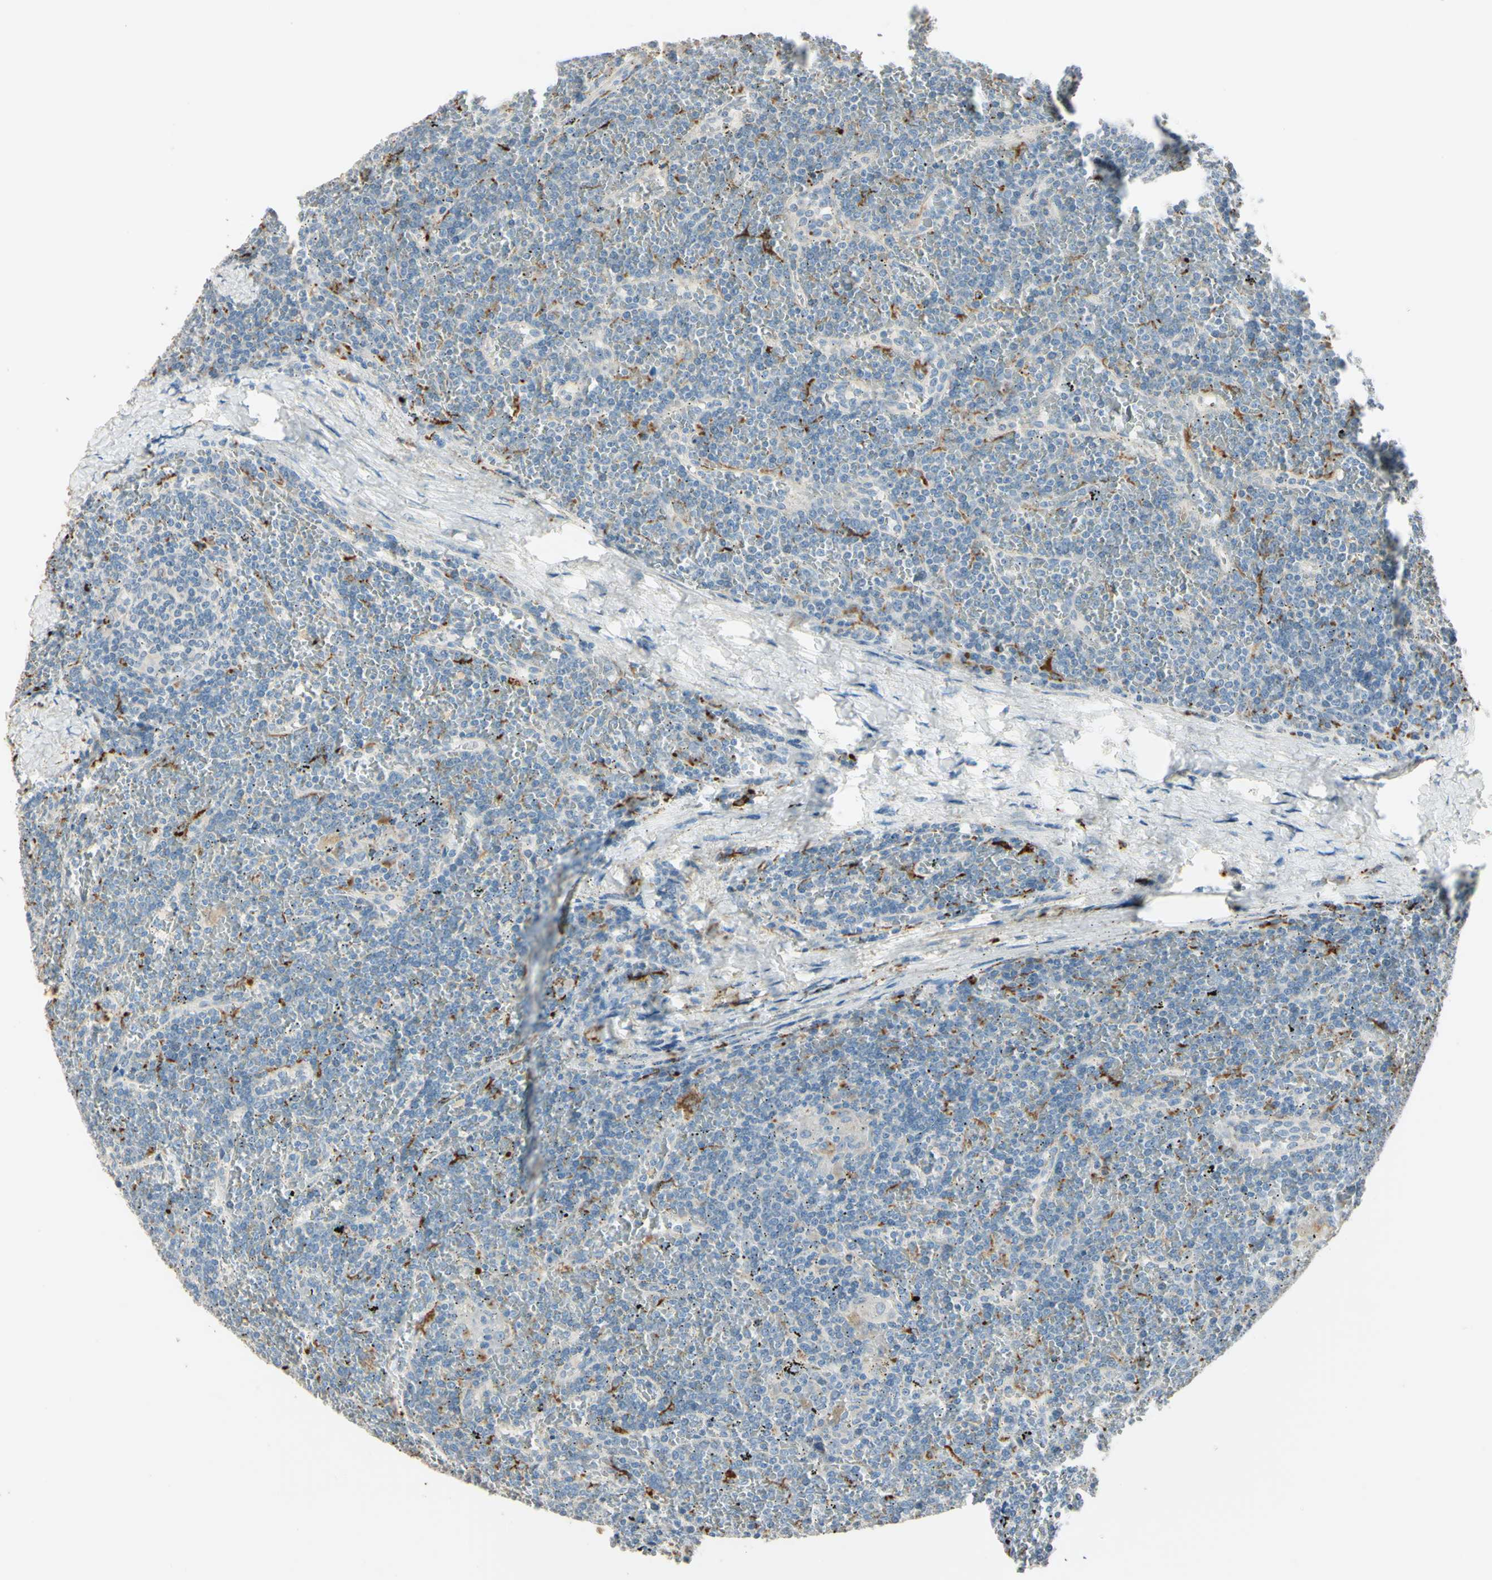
{"staining": {"intensity": "negative", "quantity": "none", "location": "none"}, "tissue": "lymphoma", "cell_type": "Tumor cells", "image_type": "cancer", "snomed": [{"axis": "morphology", "description": "Malignant lymphoma, non-Hodgkin's type, Low grade"}, {"axis": "topography", "description": "Spleen"}], "caption": "High magnification brightfield microscopy of lymphoma stained with DAB (brown) and counterstained with hematoxylin (blue): tumor cells show no significant staining. Brightfield microscopy of IHC stained with DAB (brown) and hematoxylin (blue), captured at high magnification.", "gene": "ANGPTL1", "patient": {"sex": "female", "age": 19}}